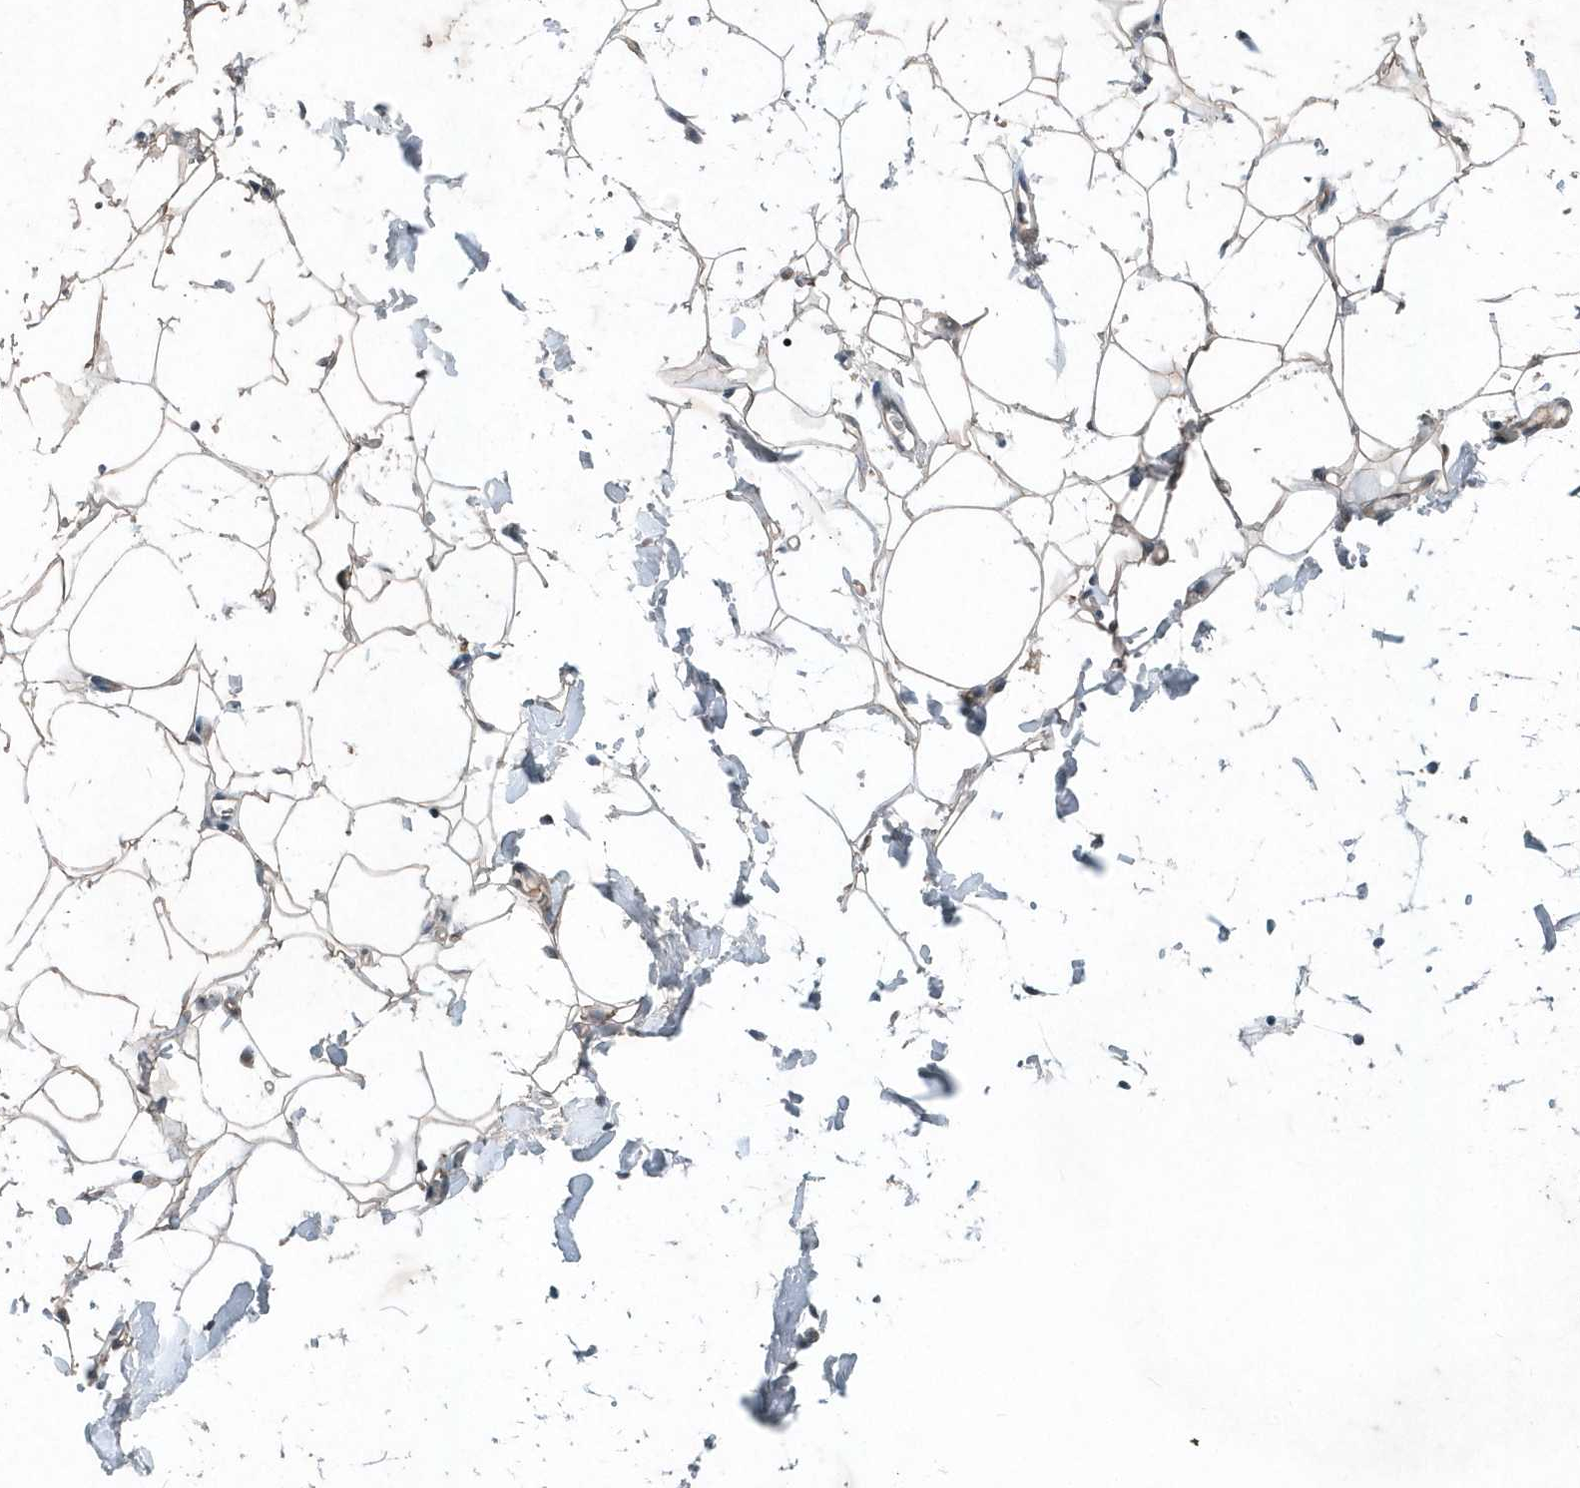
{"staining": {"intensity": "weak", "quantity": "25%-75%", "location": "cytoplasmic/membranous"}, "tissue": "adipose tissue", "cell_type": "Adipocytes", "image_type": "normal", "snomed": [{"axis": "morphology", "description": "Normal tissue, NOS"}, {"axis": "topography", "description": "Breast"}], "caption": "Immunohistochemical staining of unremarkable human adipose tissue reveals low levels of weak cytoplasmic/membranous expression in approximately 25%-75% of adipocytes. The staining is performed using DAB brown chromogen to label protein expression. The nuclei are counter-stained blue using hematoxylin.", "gene": "SCFD2", "patient": {"sex": "female", "age": 26}}